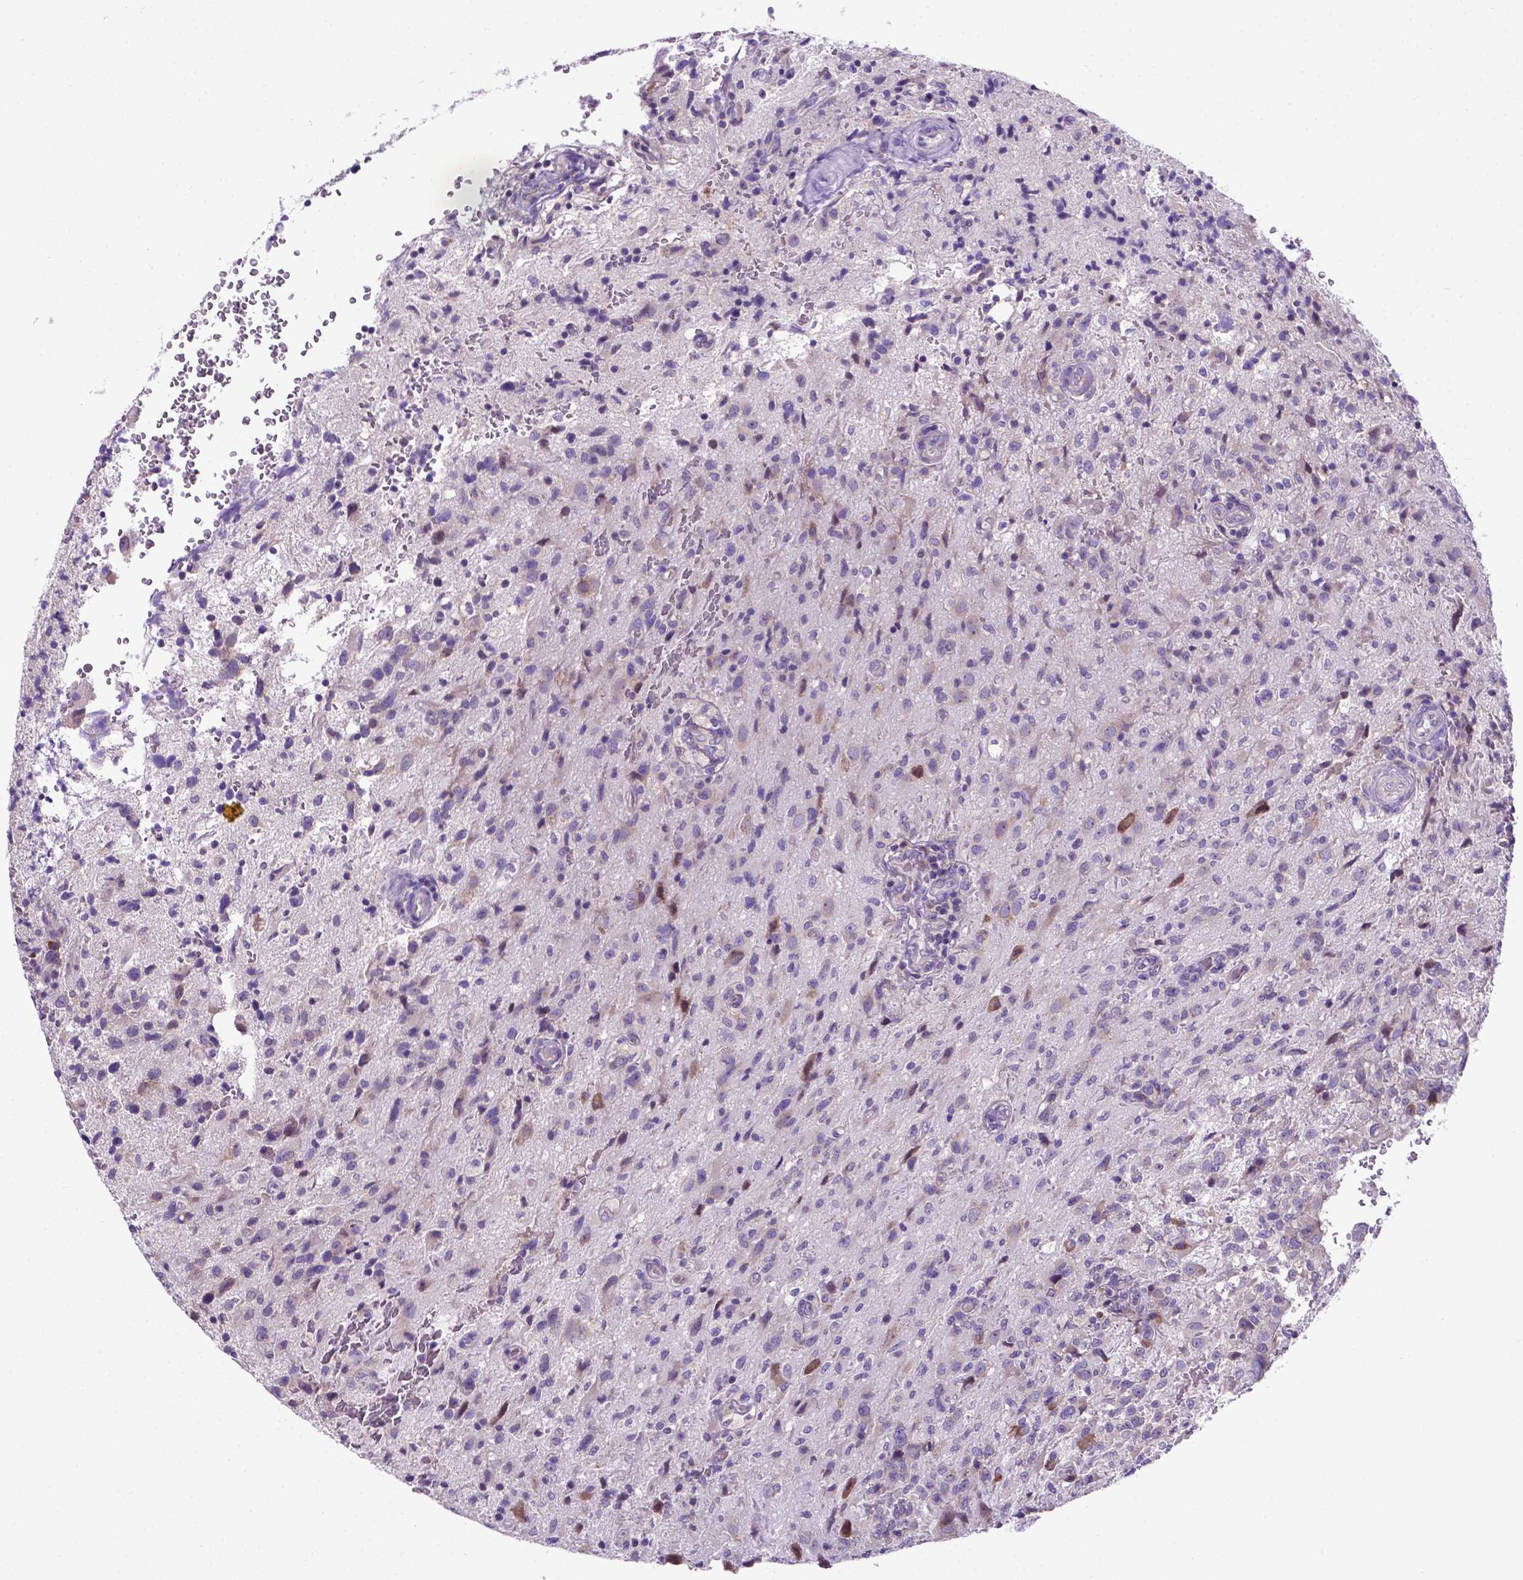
{"staining": {"intensity": "negative", "quantity": "none", "location": "none"}, "tissue": "glioma", "cell_type": "Tumor cells", "image_type": "cancer", "snomed": [{"axis": "morphology", "description": "Glioma, malignant, High grade"}, {"axis": "topography", "description": "Brain"}], "caption": "High magnification brightfield microscopy of malignant high-grade glioma stained with DAB (brown) and counterstained with hematoxylin (blue): tumor cells show no significant expression.", "gene": "RPL6", "patient": {"sex": "male", "age": 68}}